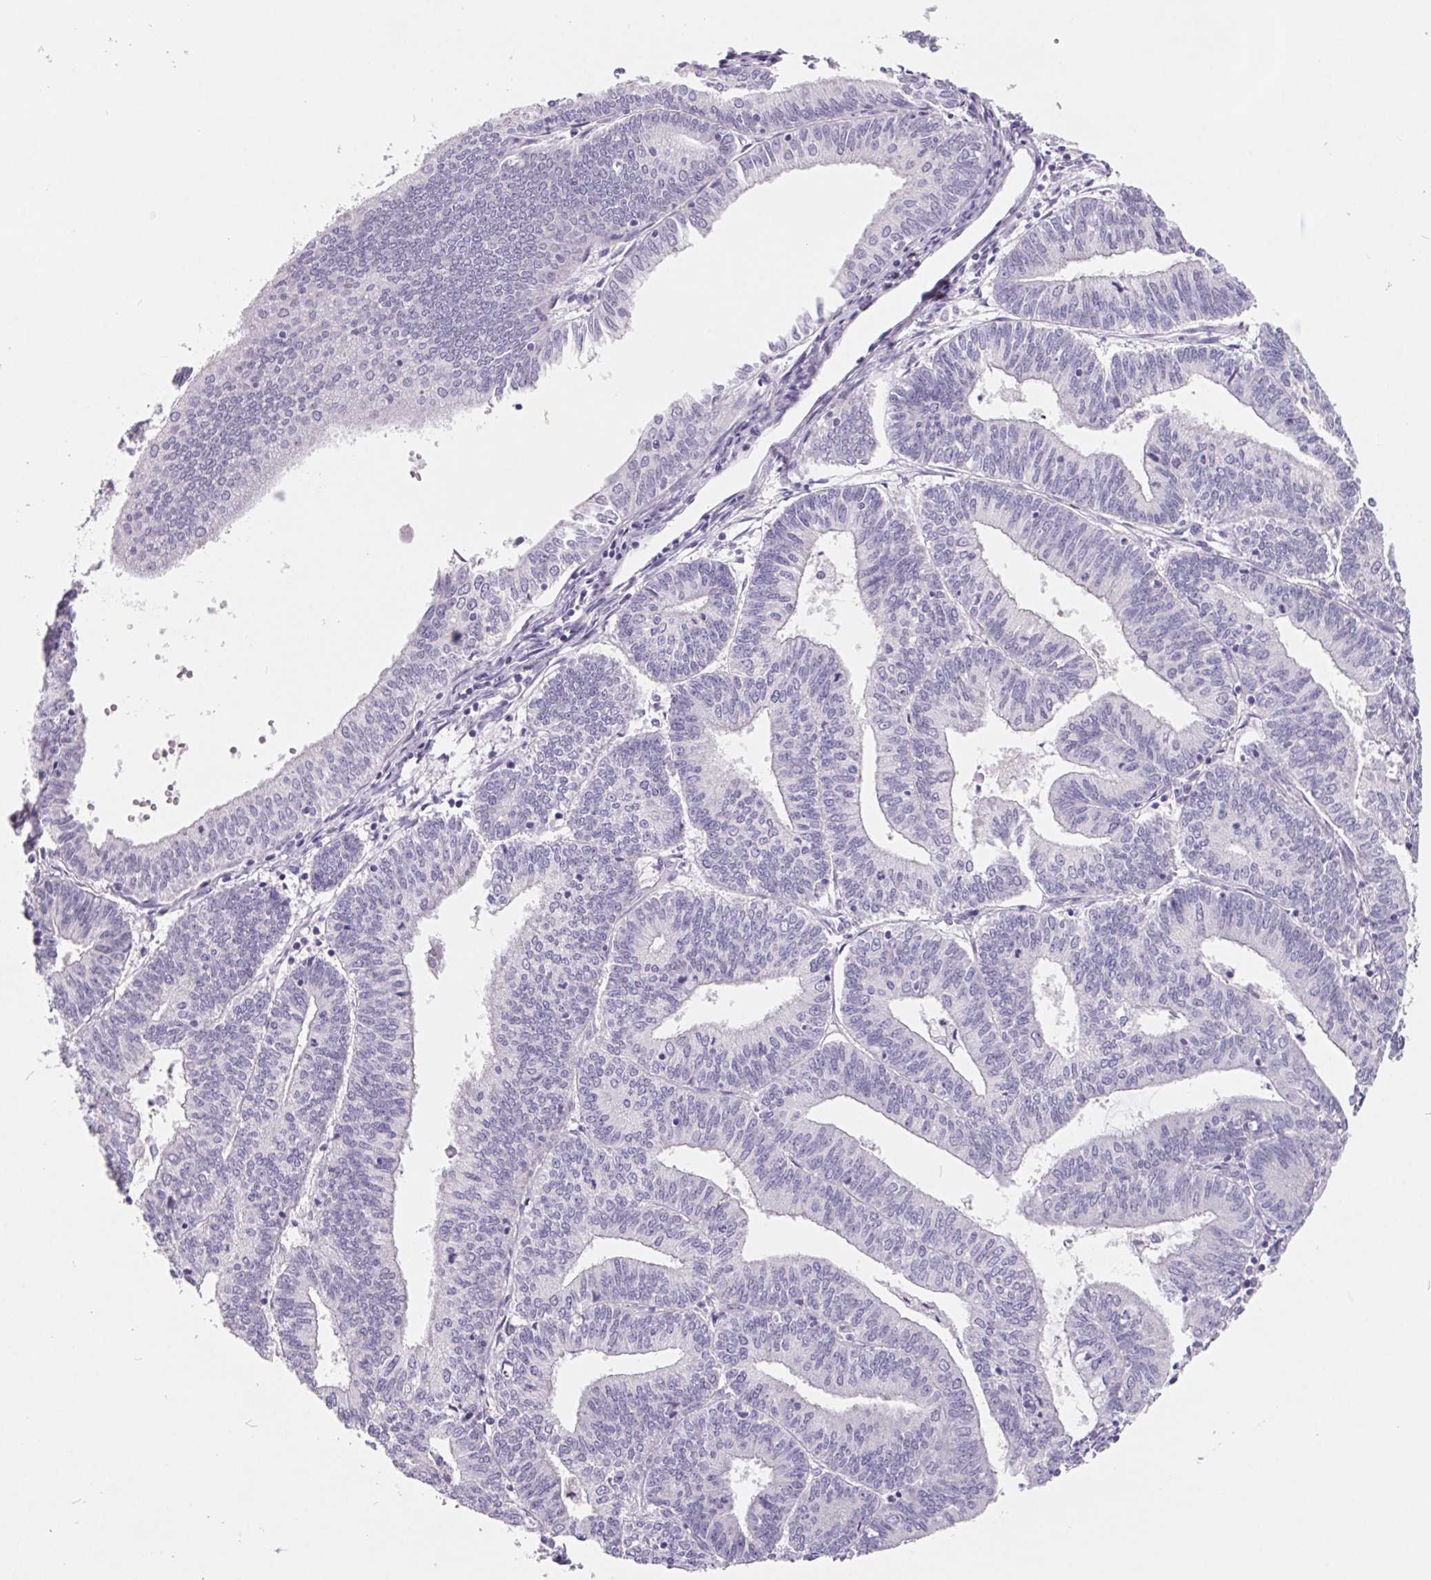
{"staining": {"intensity": "negative", "quantity": "none", "location": "none"}, "tissue": "endometrial cancer", "cell_type": "Tumor cells", "image_type": "cancer", "snomed": [{"axis": "morphology", "description": "Adenocarcinoma, NOS"}, {"axis": "topography", "description": "Endometrium"}], "caption": "The micrograph demonstrates no significant staining in tumor cells of adenocarcinoma (endometrial).", "gene": "FDX1", "patient": {"sex": "female", "age": 61}}